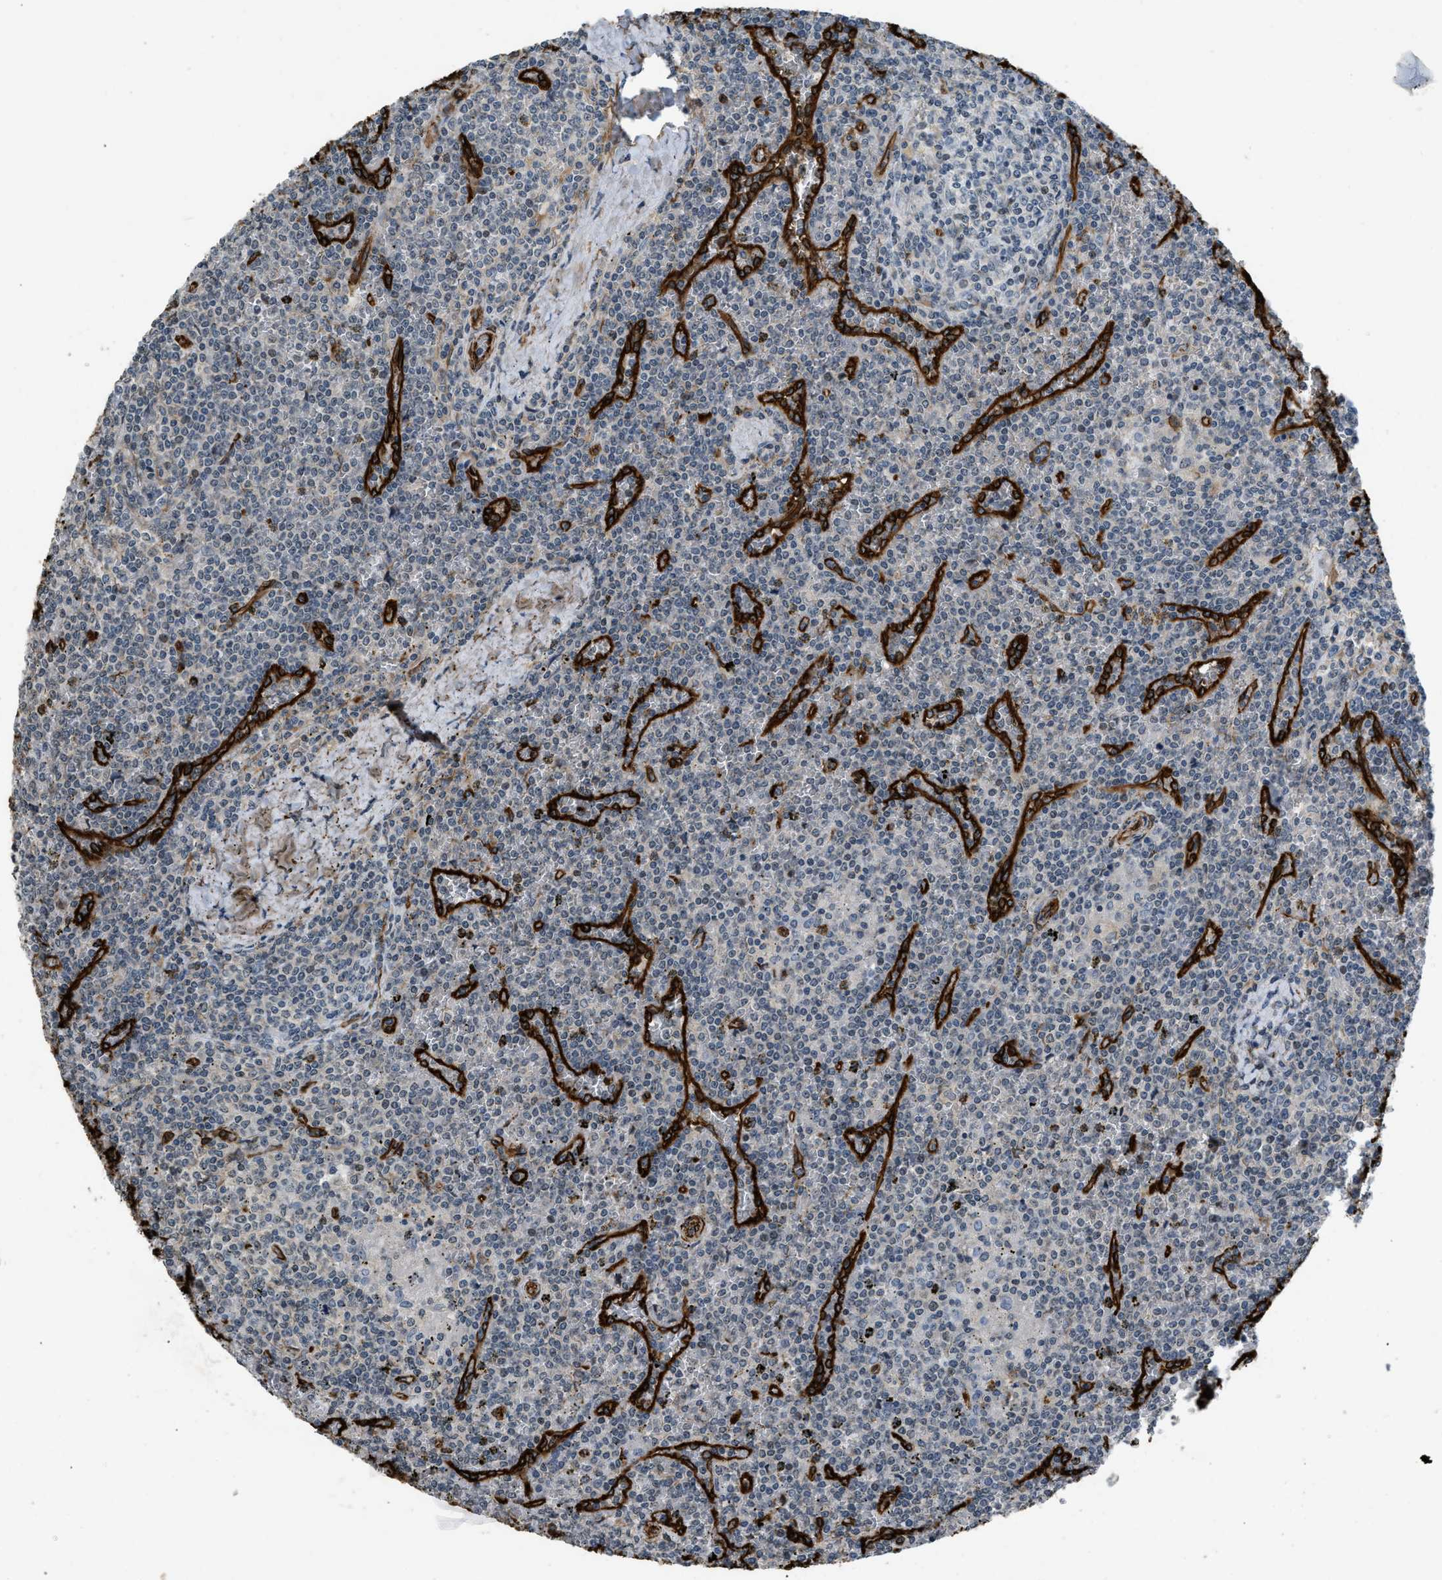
{"staining": {"intensity": "negative", "quantity": "none", "location": "none"}, "tissue": "lymphoma", "cell_type": "Tumor cells", "image_type": "cancer", "snomed": [{"axis": "morphology", "description": "Malignant lymphoma, non-Hodgkin's type, Low grade"}, {"axis": "topography", "description": "Spleen"}], "caption": "Immunohistochemistry histopathology image of lymphoma stained for a protein (brown), which shows no expression in tumor cells.", "gene": "NMB", "patient": {"sex": "female", "age": 19}}